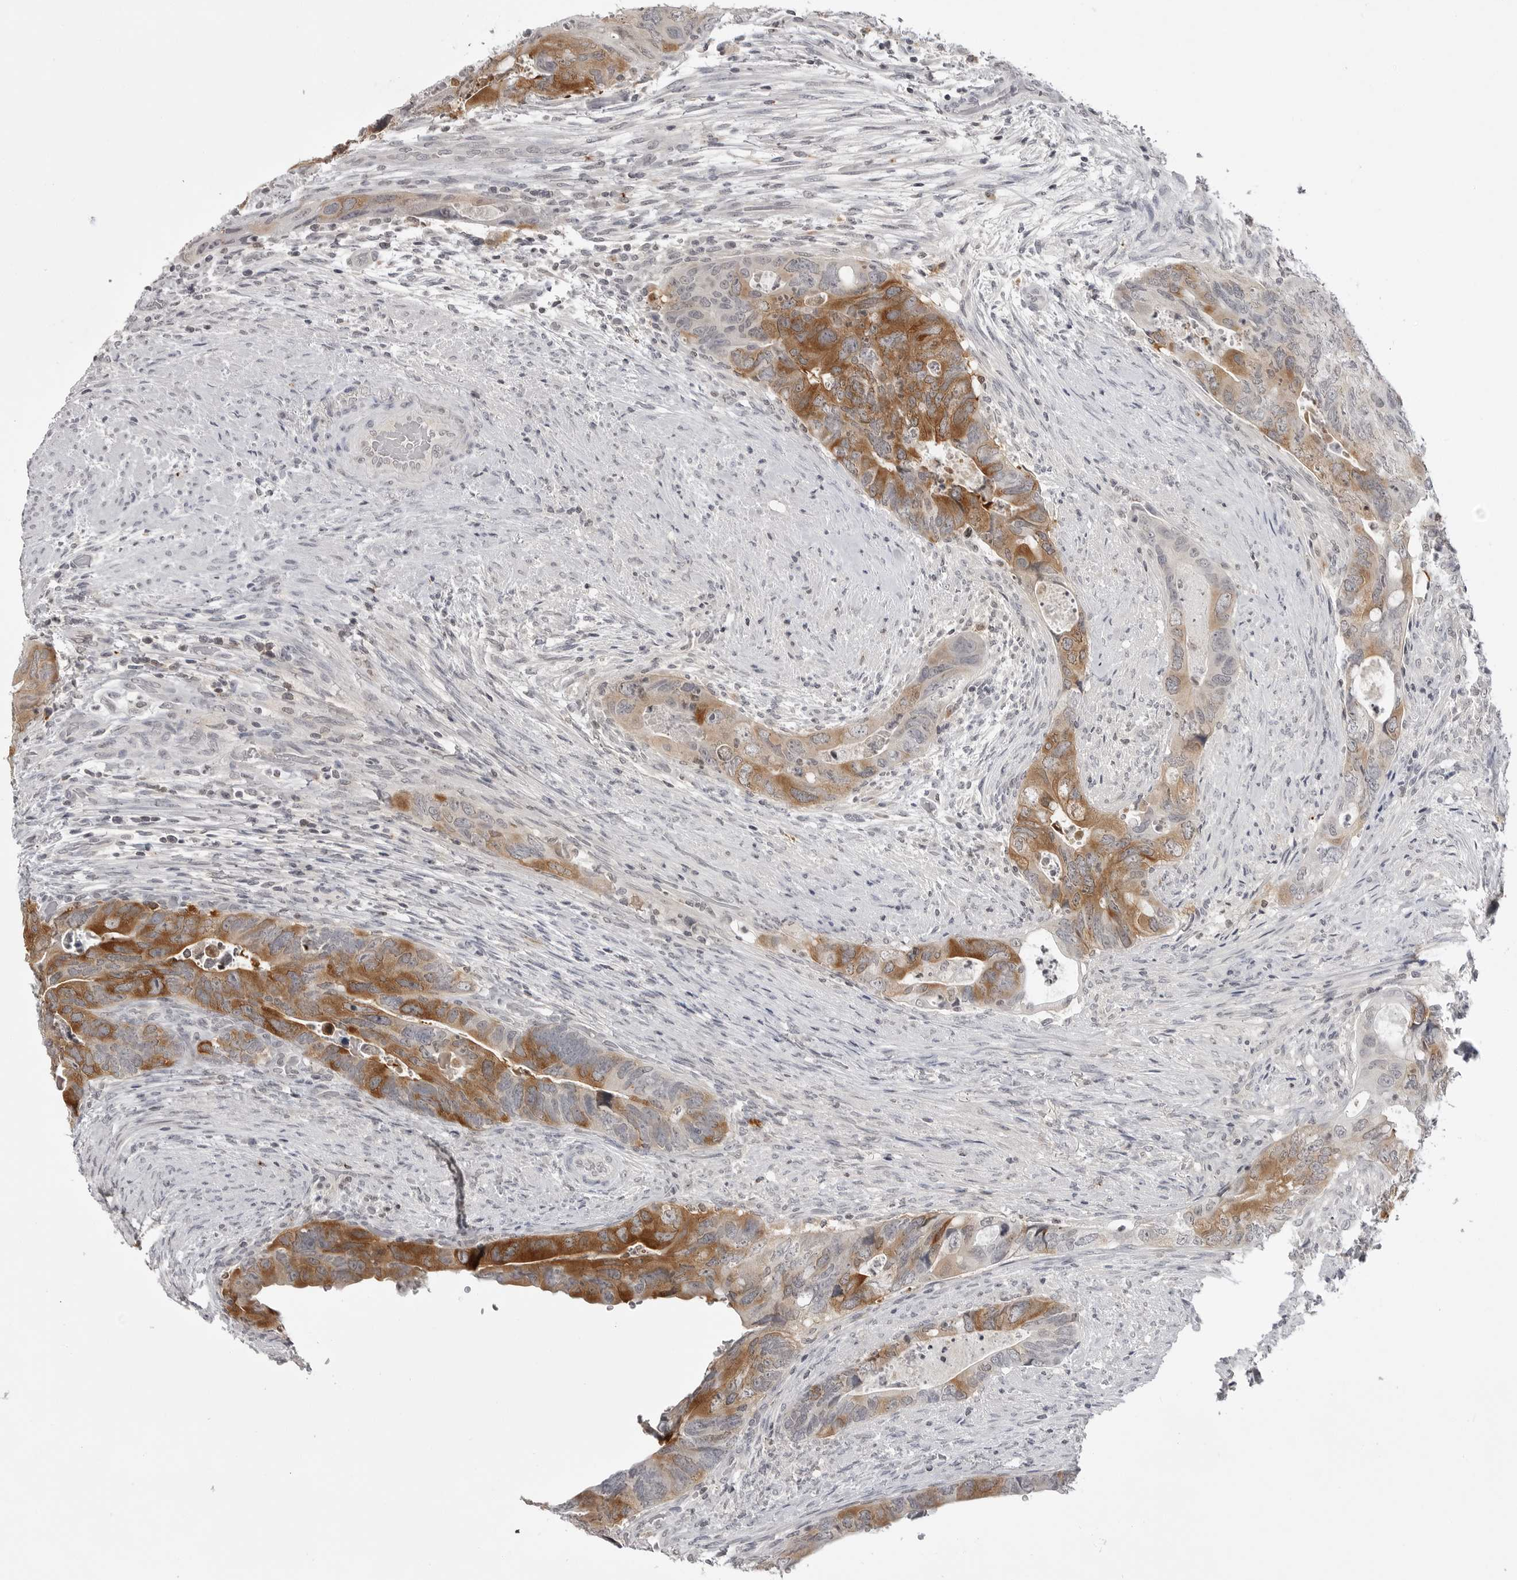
{"staining": {"intensity": "moderate", "quantity": ">75%", "location": "cytoplasmic/membranous"}, "tissue": "colorectal cancer", "cell_type": "Tumor cells", "image_type": "cancer", "snomed": [{"axis": "morphology", "description": "Adenocarcinoma, NOS"}, {"axis": "topography", "description": "Rectum"}], "caption": "Brown immunohistochemical staining in colorectal cancer displays moderate cytoplasmic/membranous expression in about >75% of tumor cells.", "gene": "RRM1", "patient": {"sex": "male", "age": 63}}